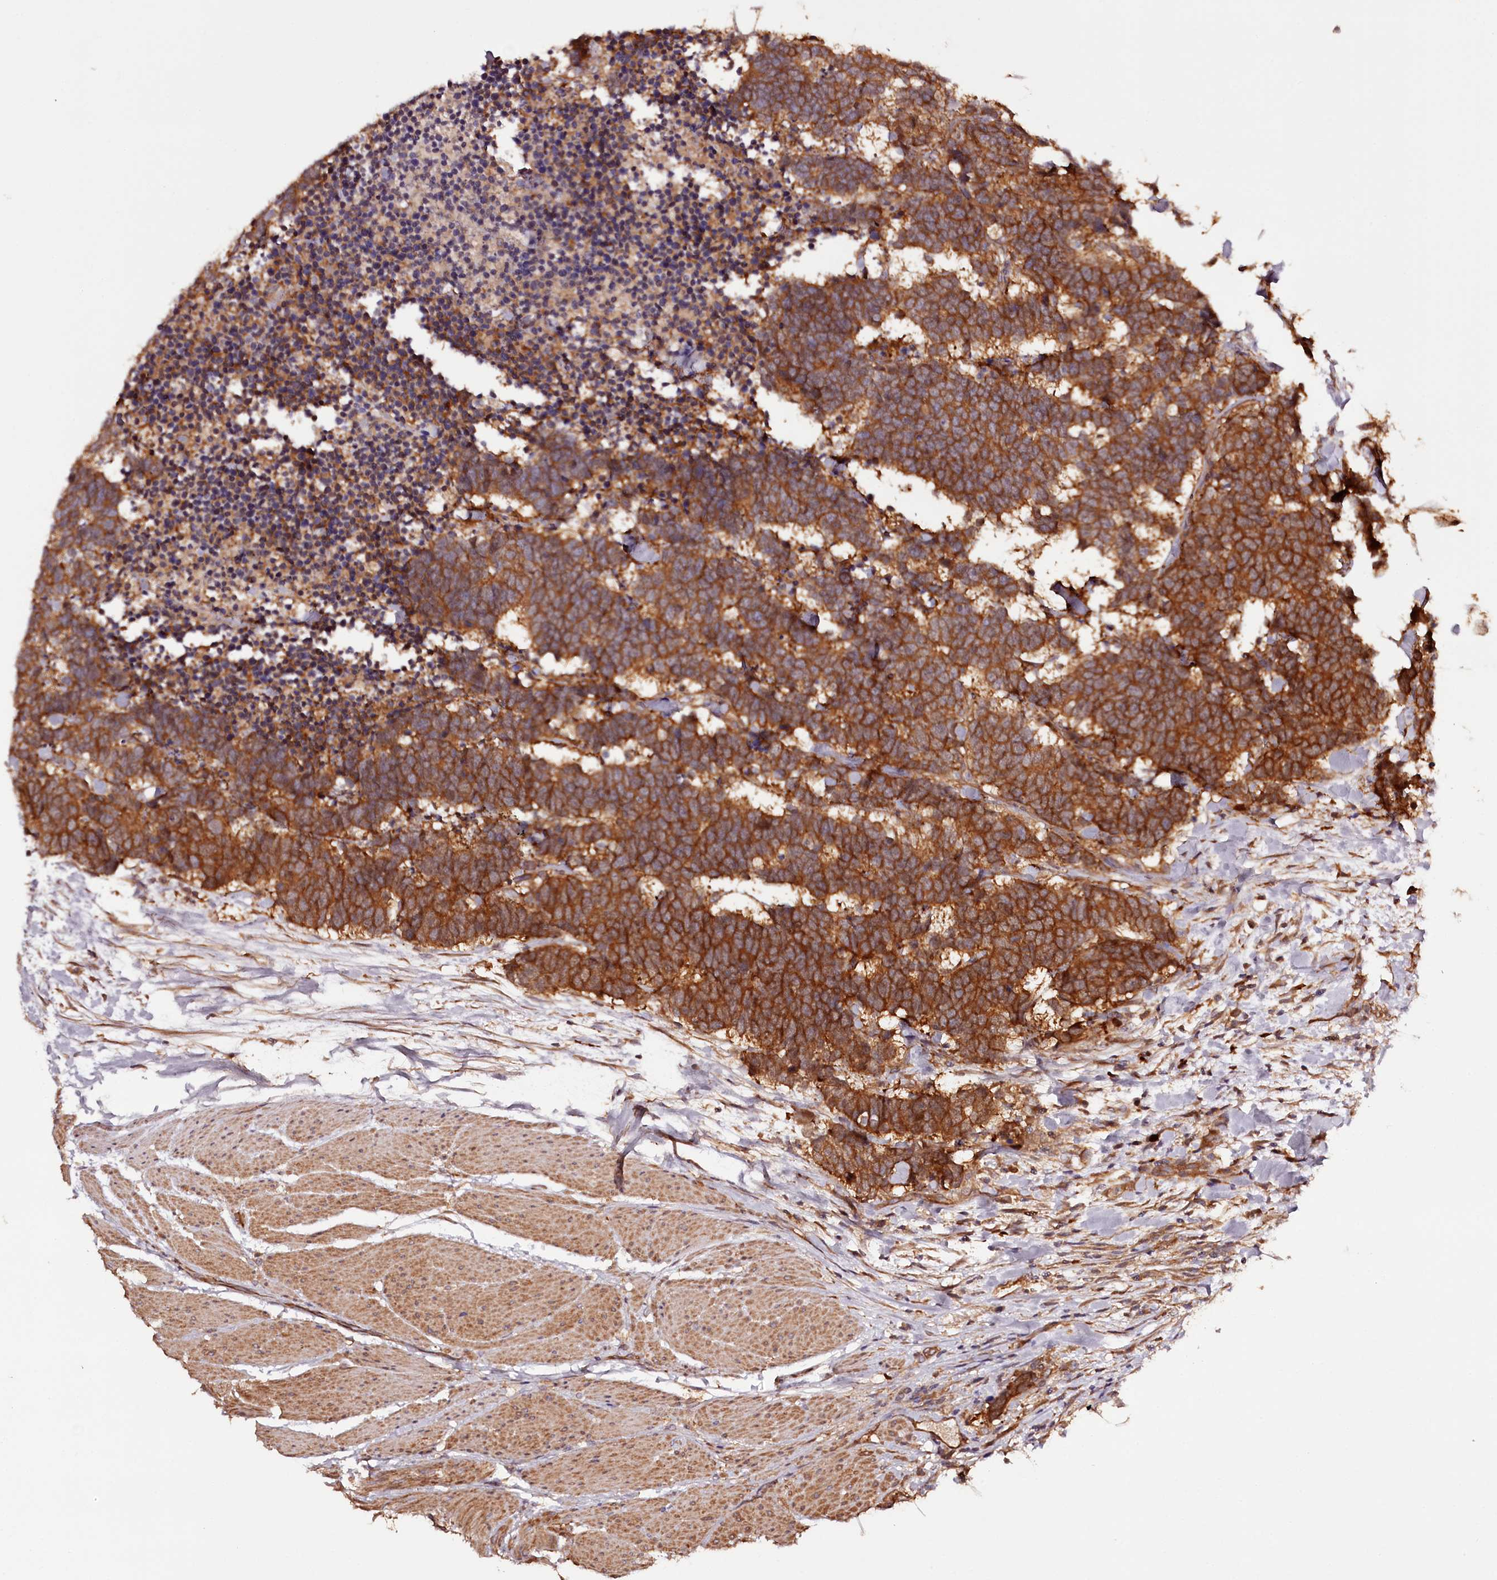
{"staining": {"intensity": "strong", "quantity": ">75%", "location": "cytoplasmic/membranous"}, "tissue": "carcinoid", "cell_type": "Tumor cells", "image_type": "cancer", "snomed": [{"axis": "morphology", "description": "Carcinoma, NOS"}, {"axis": "morphology", "description": "Carcinoid, malignant, NOS"}, {"axis": "topography", "description": "Urinary bladder"}], "caption": "Immunohistochemical staining of malignant carcinoid reveals strong cytoplasmic/membranous protein staining in about >75% of tumor cells.", "gene": "TARS1", "patient": {"sex": "male", "age": 57}}